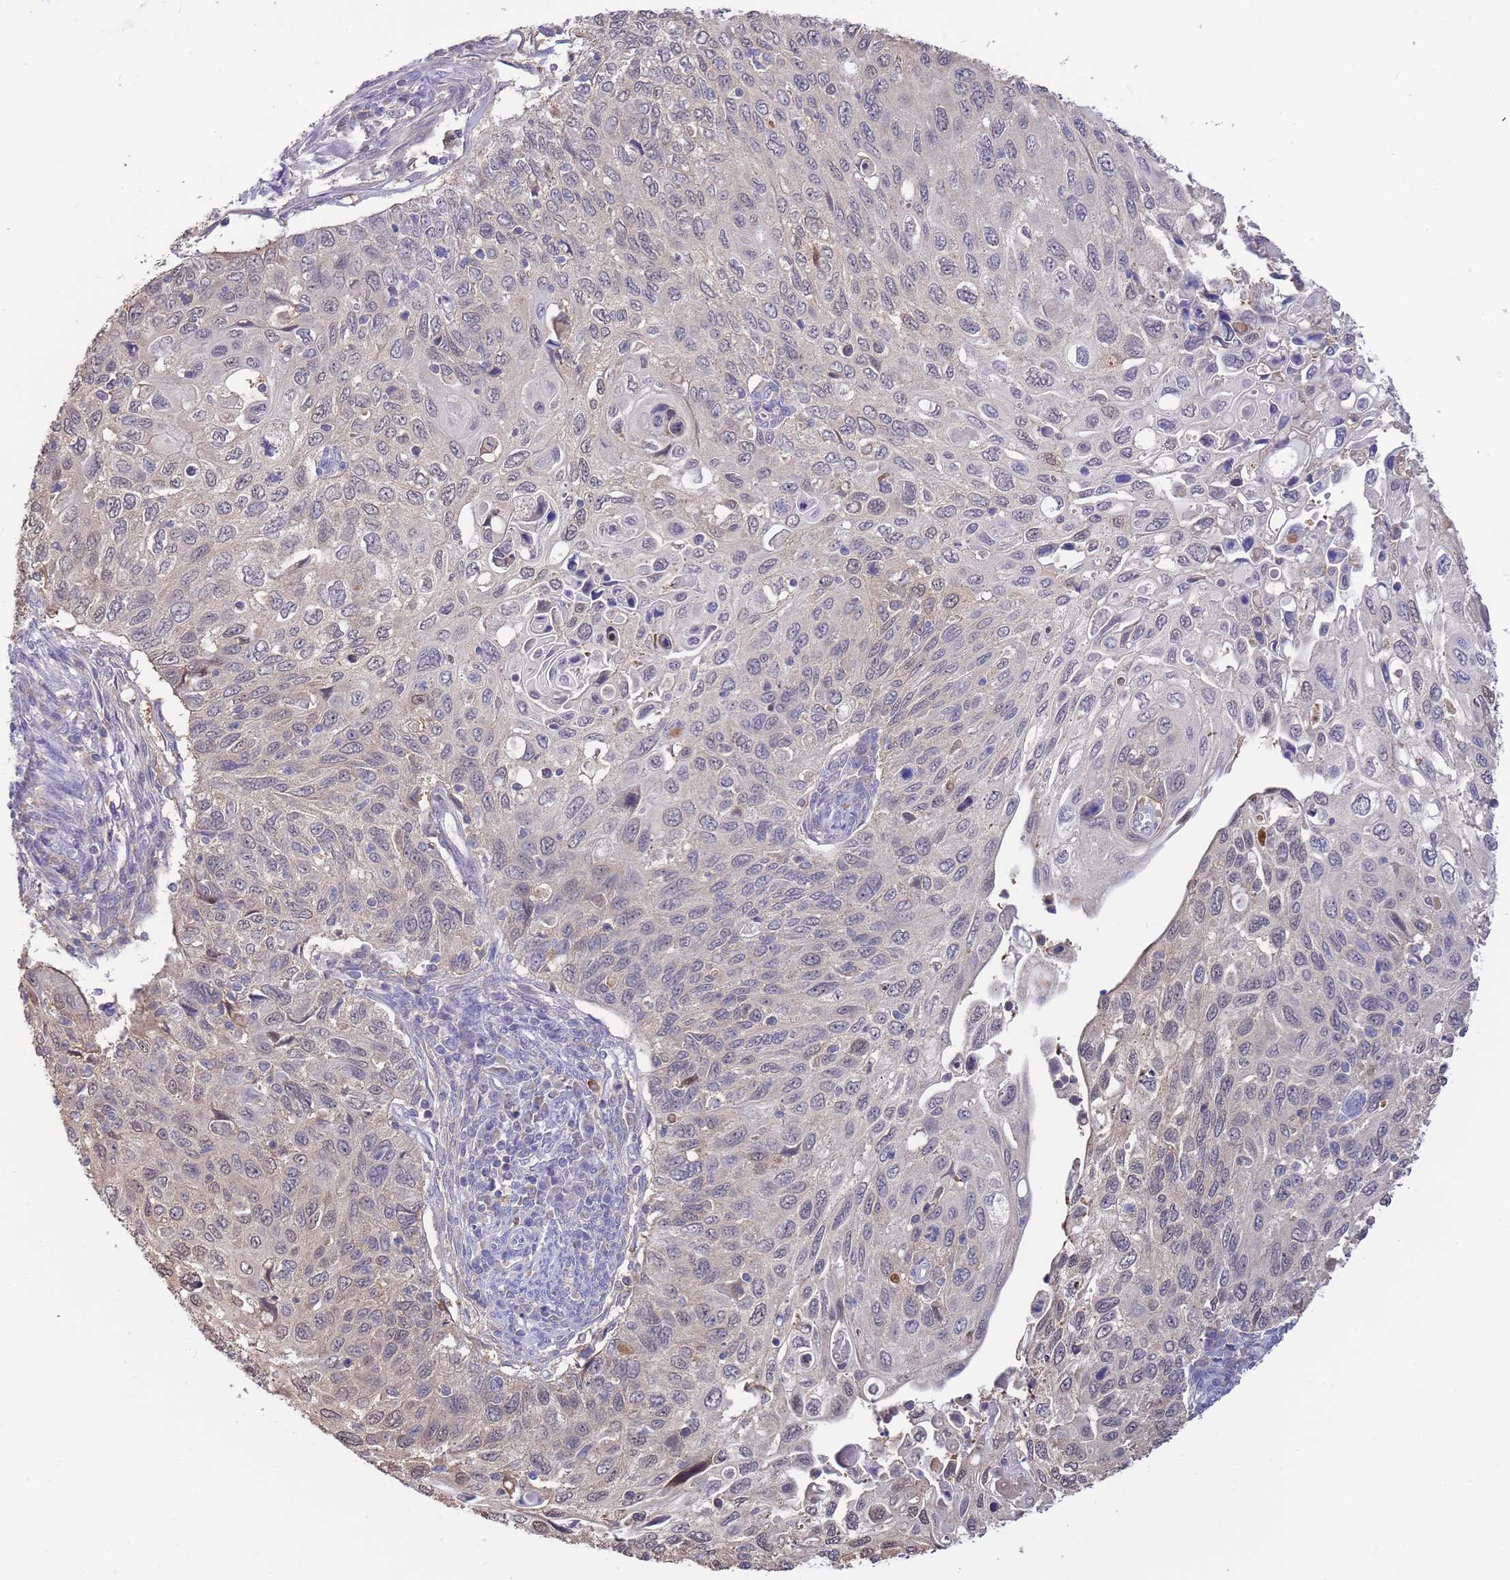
{"staining": {"intensity": "weak", "quantity": "<25%", "location": "nuclear"}, "tissue": "cervical cancer", "cell_type": "Tumor cells", "image_type": "cancer", "snomed": [{"axis": "morphology", "description": "Squamous cell carcinoma, NOS"}, {"axis": "topography", "description": "Cervix"}], "caption": "A micrograph of cervical cancer (squamous cell carcinoma) stained for a protein exhibits no brown staining in tumor cells.", "gene": "AP5S1", "patient": {"sex": "female", "age": 70}}